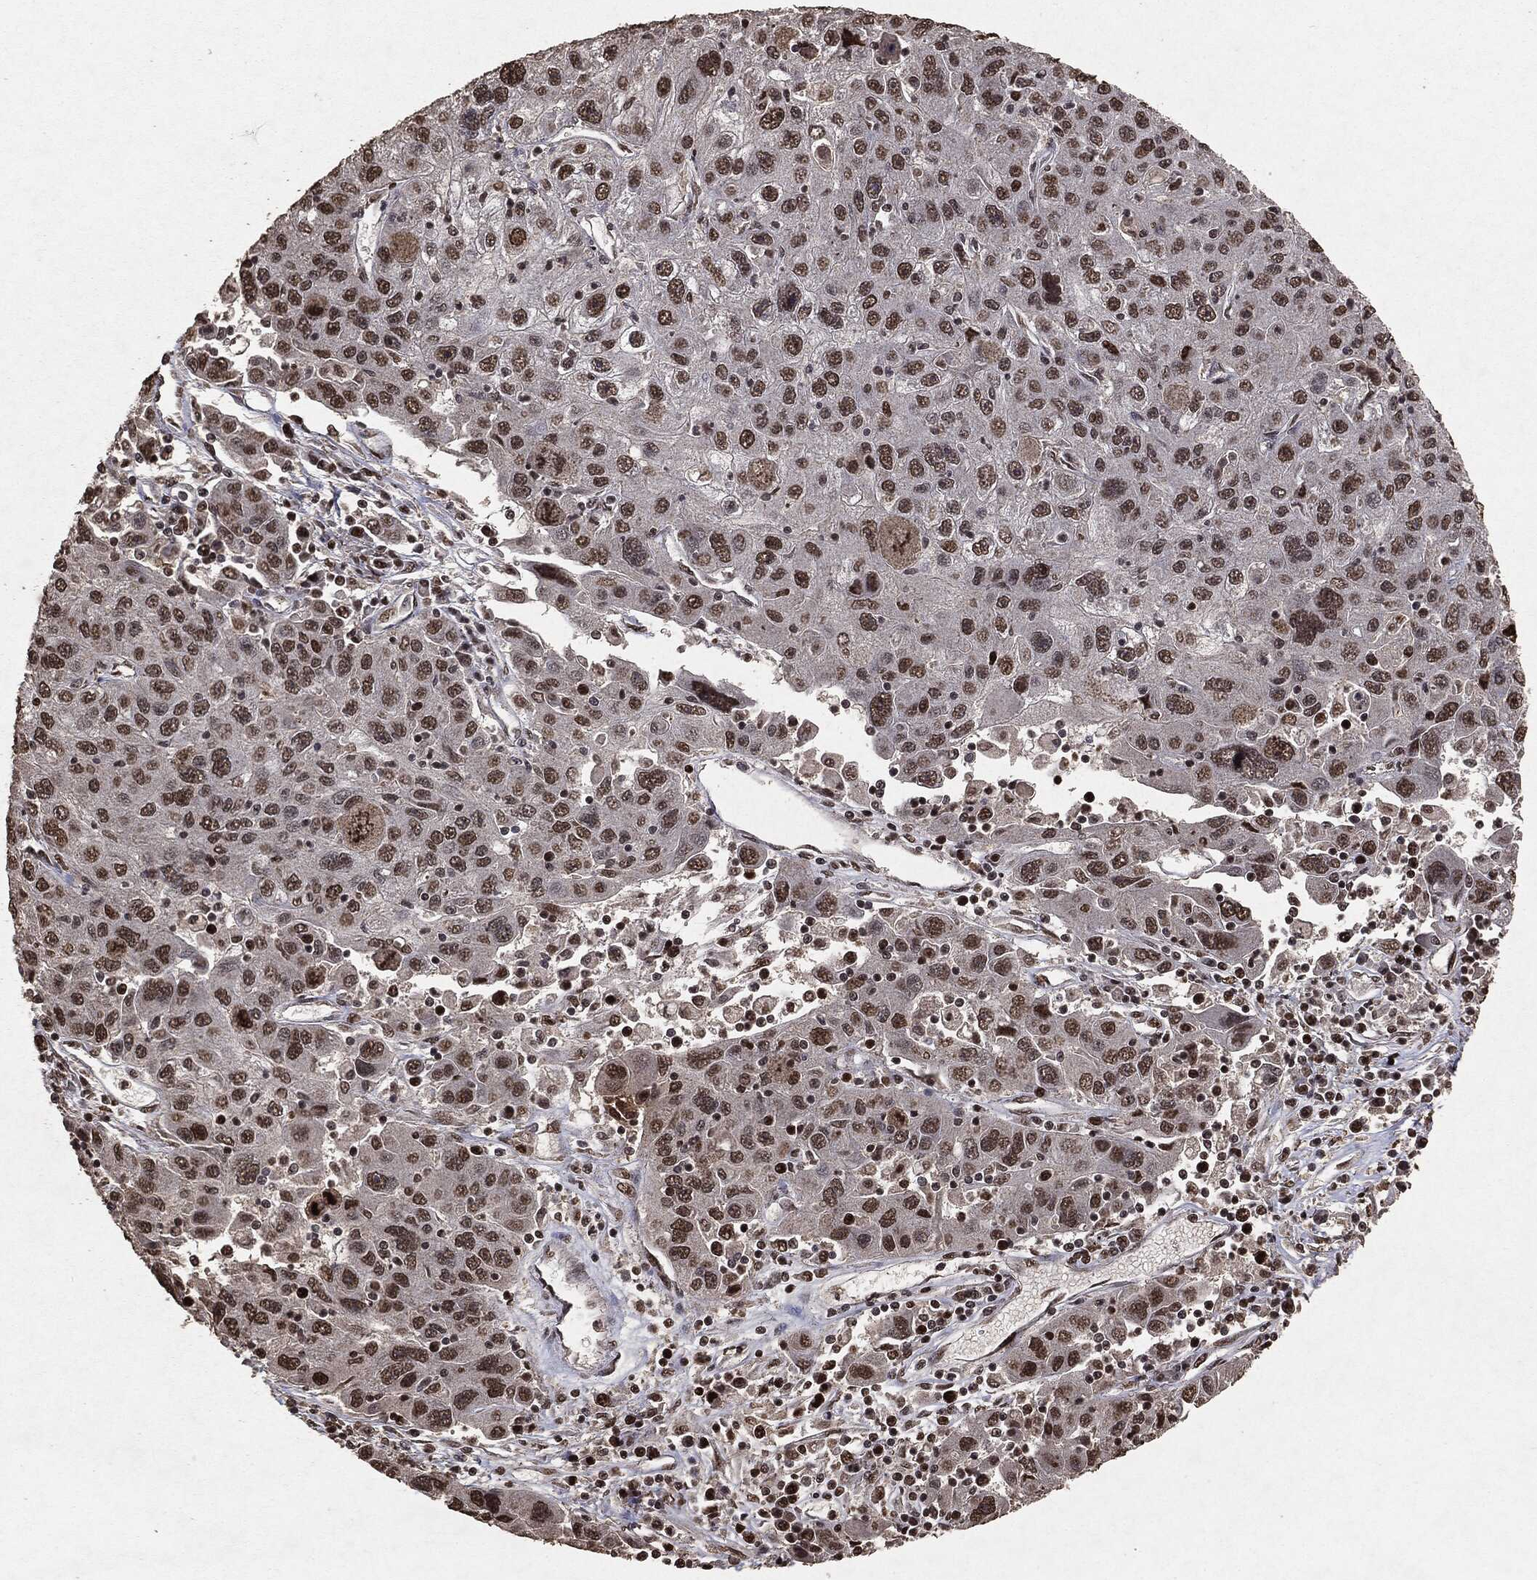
{"staining": {"intensity": "moderate", "quantity": "25%-75%", "location": "nuclear"}, "tissue": "stomach cancer", "cell_type": "Tumor cells", "image_type": "cancer", "snomed": [{"axis": "morphology", "description": "Adenocarcinoma, NOS"}, {"axis": "topography", "description": "Stomach"}], "caption": "Human stomach adenocarcinoma stained with a protein marker displays moderate staining in tumor cells.", "gene": "RAD18", "patient": {"sex": "male", "age": 56}}